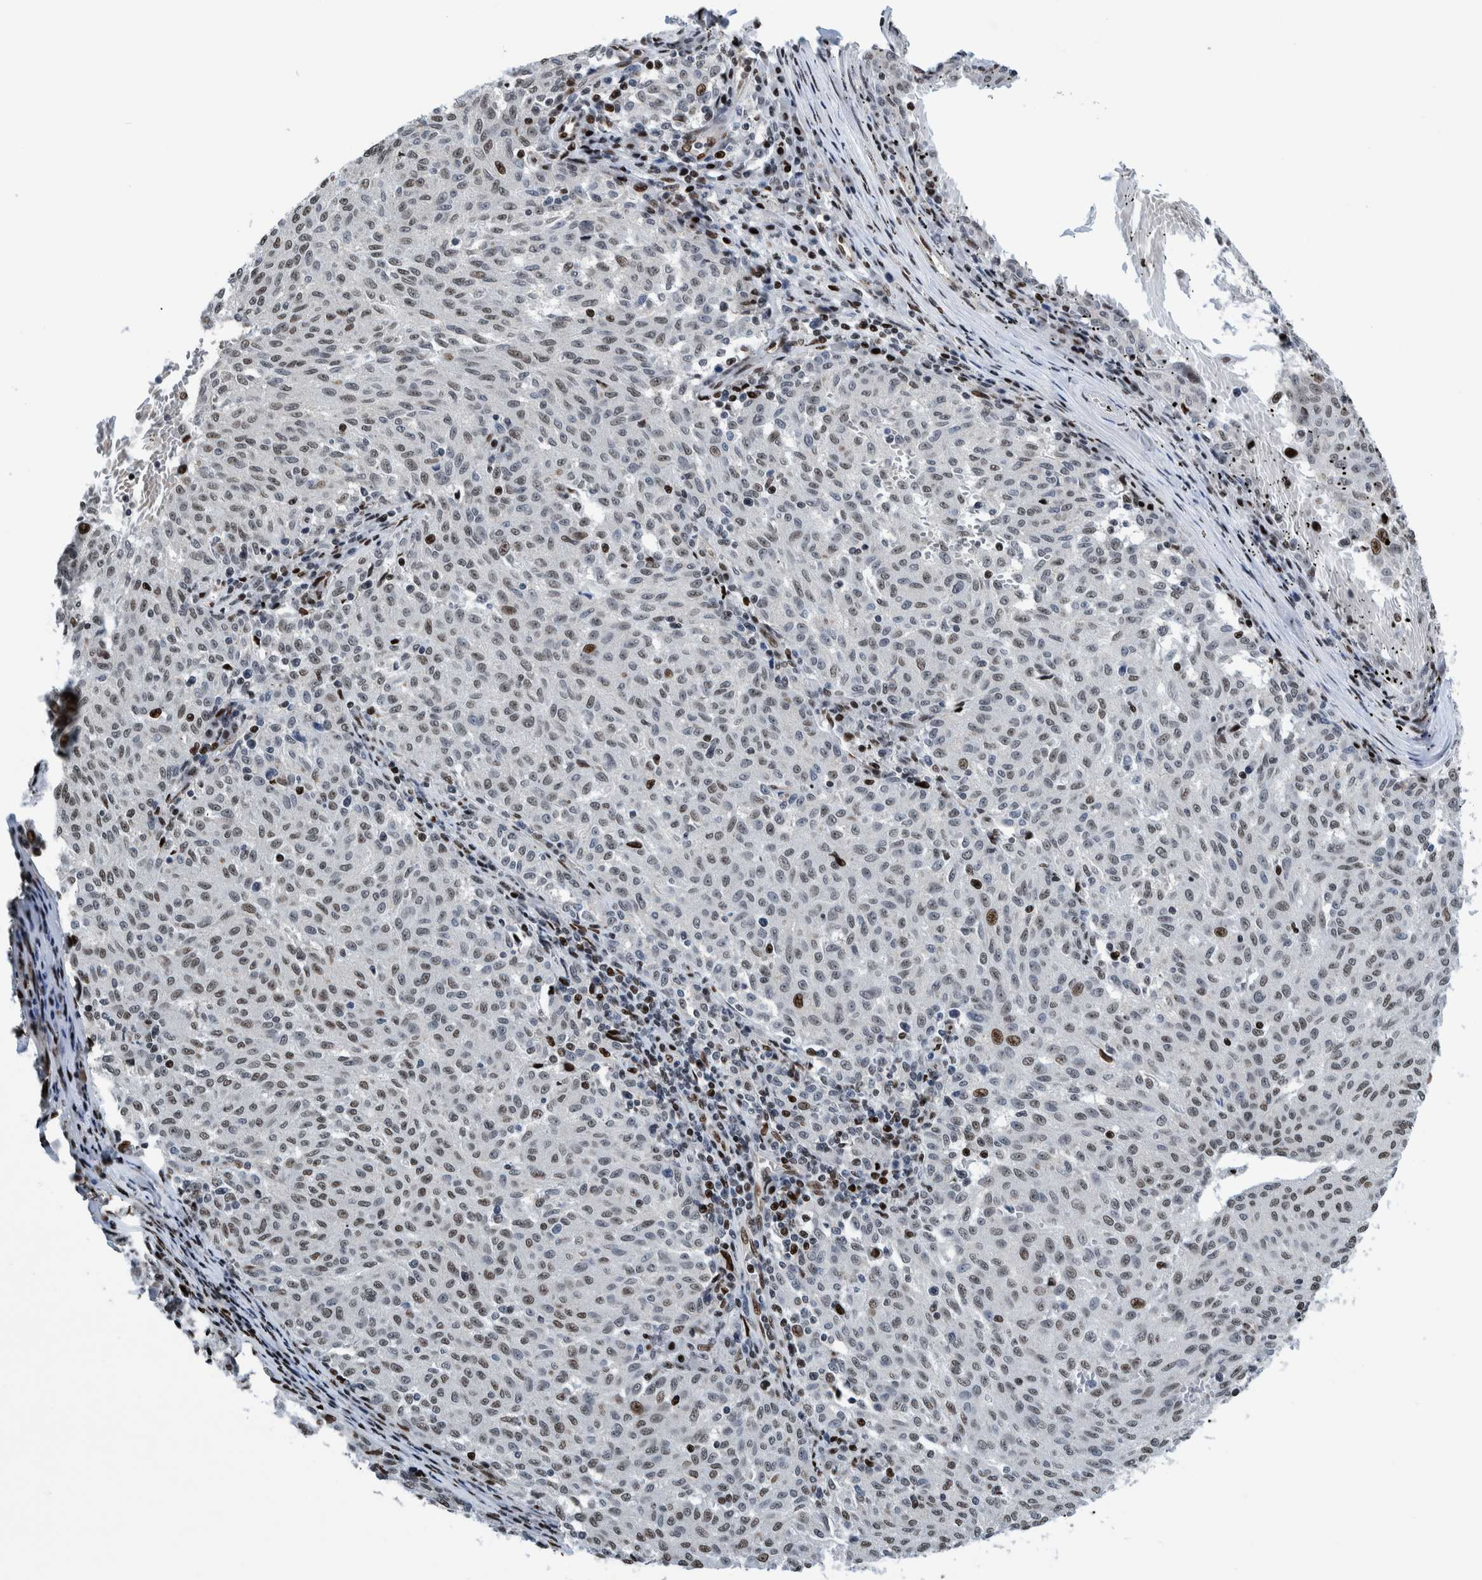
{"staining": {"intensity": "weak", "quantity": "<25%", "location": "nuclear"}, "tissue": "melanoma", "cell_type": "Tumor cells", "image_type": "cancer", "snomed": [{"axis": "morphology", "description": "Malignant melanoma, NOS"}, {"axis": "topography", "description": "Skin"}], "caption": "This is an IHC histopathology image of malignant melanoma. There is no expression in tumor cells.", "gene": "HEATR9", "patient": {"sex": "female", "age": 72}}